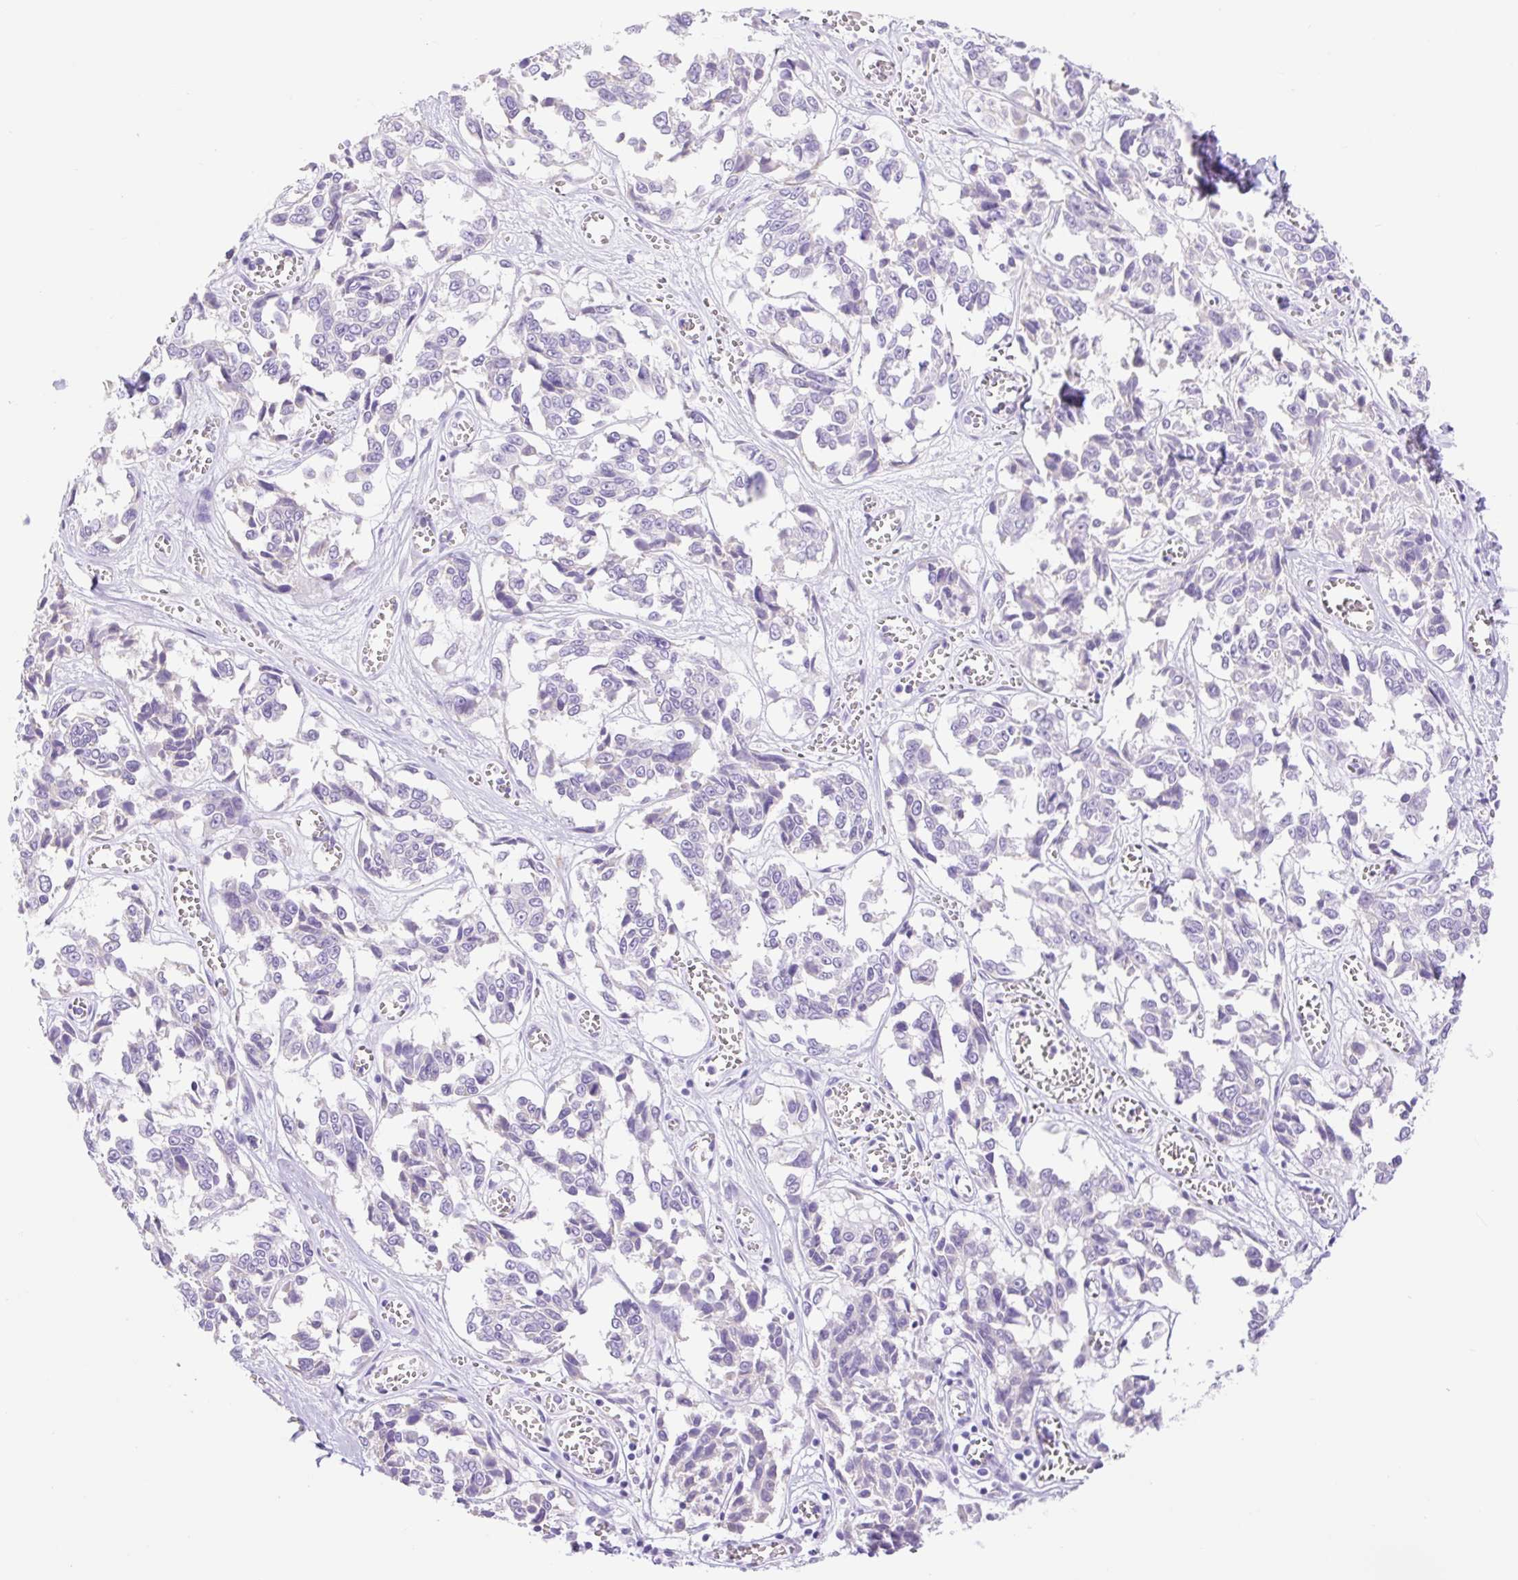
{"staining": {"intensity": "negative", "quantity": "none", "location": "none"}, "tissue": "melanoma", "cell_type": "Tumor cells", "image_type": "cancer", "snomed": [{"axis": "morphology", "description": "Malignant melanoma, NOS"}, {"axis": "topography", "description": "Skin"}], "caption": "Immunohistochemical staining of human melanoma demonstrates no significant staining in tumor cells. (DAB immunohistochemistry, high magnification).", "gene": "SLC25A40", "patient": {"sex": "female", "age": 64}}